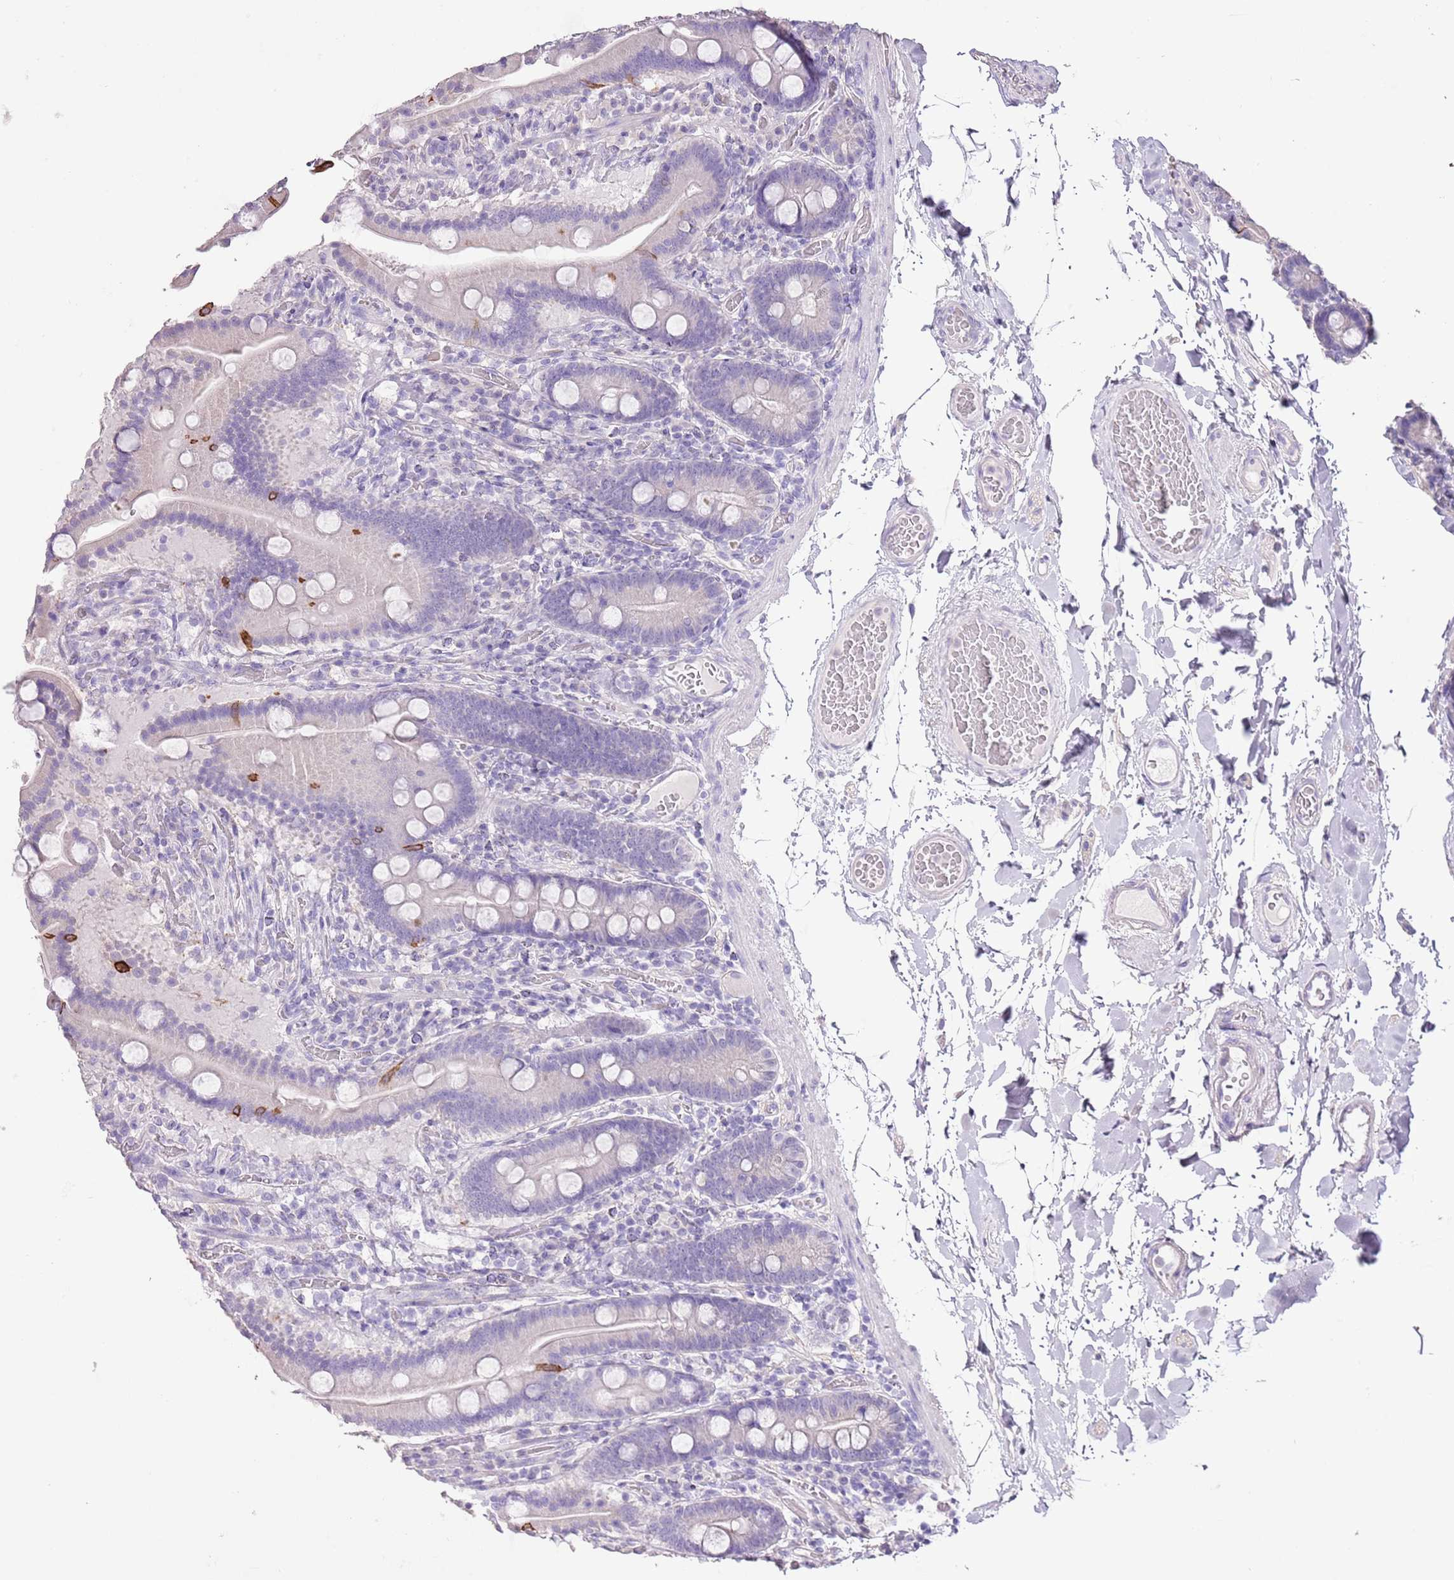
{"staining": {"intensity": "negative", "quantity": "none", "location": "none"}, "tissue": "duodenum", "cell_type": "Glandular cells", "image_type": "normal", "snomed": [{"axis": "morphology", "description": "Normal tissue, NOS"}, {"axis": "topography", "description": "Duodenum"}], "caption": "Duodenum was stained to show a protein in brown. There is no significant expression in glandular cells. (Stains: DAB immunohistochemistry with hematoxylin counter stain, Microscopy: brightfield microscopy at high magnification).", "gene": "BLOC1S2", "patient": {"sex": "male", "age": 55}}